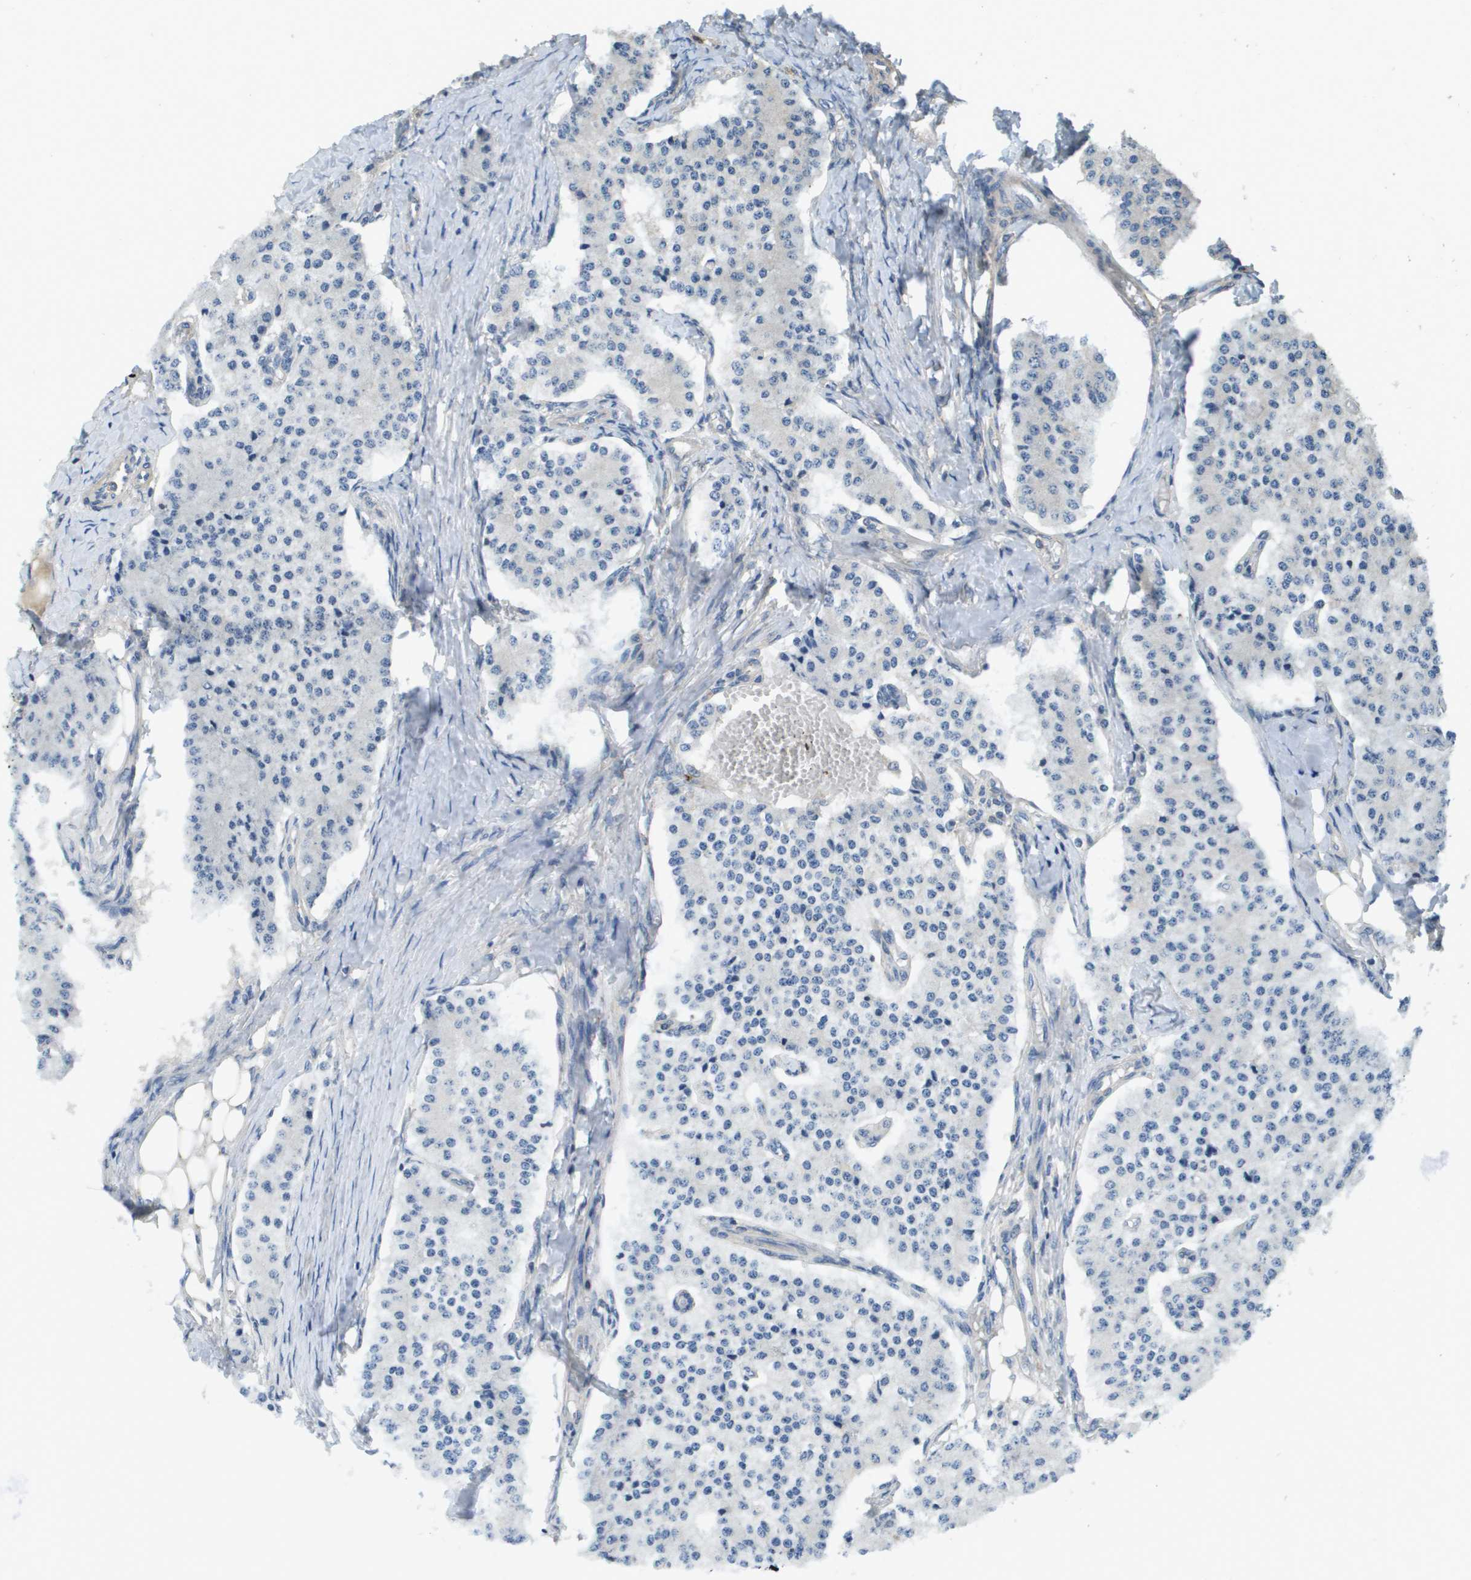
{"staining": {"intensity": "negative", "quantity": "none", "location": "none"}, "tissue": "carcinoid", "cell_type": "Tumor cells", "image_type": "cancer", "snomed": [{"axis": "morphology", "description": "Carcinoid, malignant, NOS"}, {"axis": "topography", "description": "Colon"}], "caption": "DAB immunohistochemical staining of human carcinoid (malignant) reveals no significant positivity in tumor cells.", "gene": "KRT23", "patient": {"sex": "female", "age": 52}}